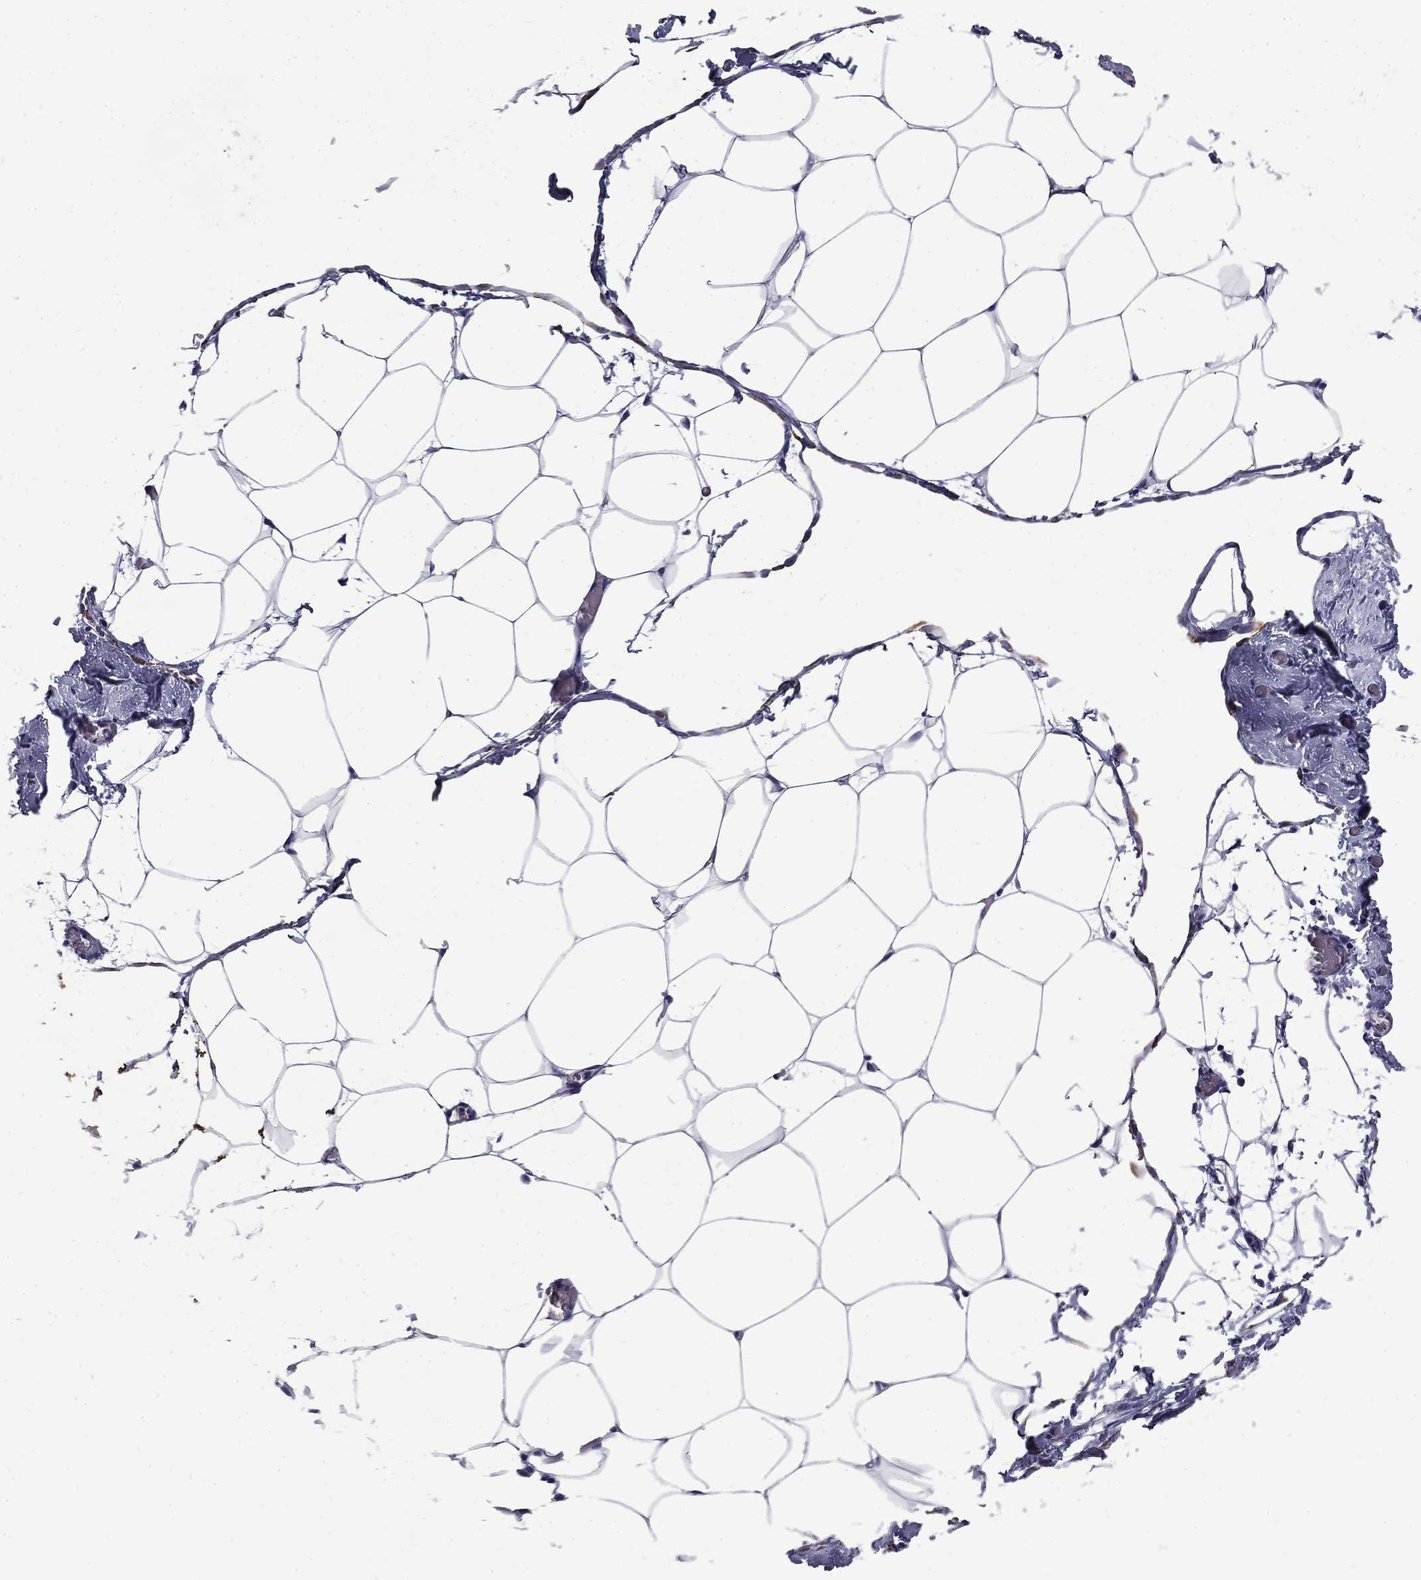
{"staining": {"intensity": "negative", "quantity": "none", "location": "none"}, "tissue": "adipose tissue", "cell_type": "Adipocytes", "image_type": "normal", "snomed": [{"axis": "morphology", "description": "Normal tissue, NOS"}, {"axis": "topography", "description": "Adipose tissue"}], "caption": "High power microscopy micrograph of an immunohistochemistry photomicrograph of normal adipose tissue, revealing no significant positivity in adipocytes. (Immunohistochemistry (ihc), brightfield microscopy, high magnification).", "gene": "MGARP", "patient": {"sex": "male", "age": 57}}